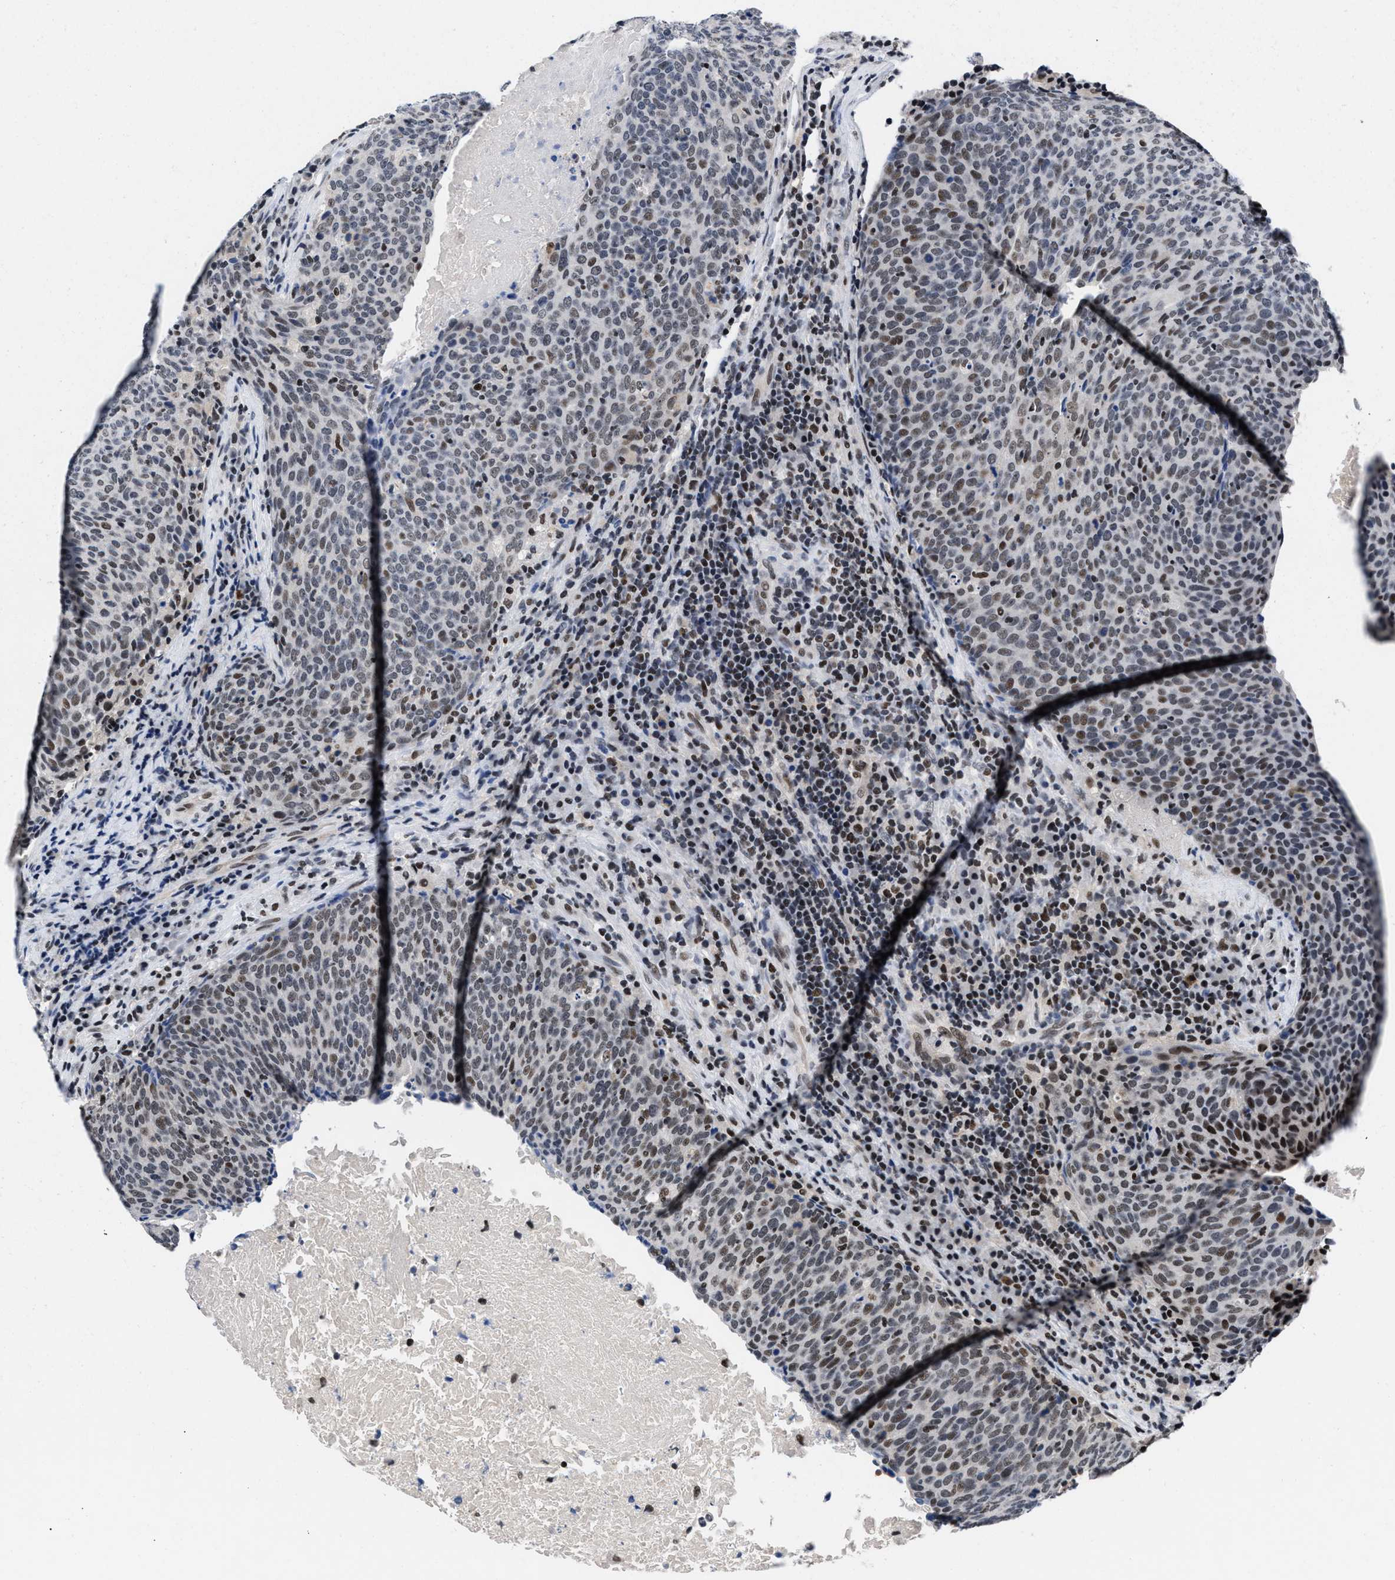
{"staining": {"intensity": "weak", "quantity": "<25%", "location": "nuclear"}, "tissue": "head and neck cancer", "cell_type": "Tumor cells", "image_type": "cancer", "snomed": [{"axis": "morphology", "description": "Squamous cell carcinoma, NOS"}, {"axis": "morphology", "description": "Squamous cell carcinoma, metastatic, NOS"}, {"axis": "topography", "description": "Lymph node"}, {"axis": "topography", "description": "Head-Neck"}], "caption": "Immunohistochemistry image of neoplastic tissue: human head and neck cancer (squamous cell carcinoma) stained with DAB displays no significant protein positivity in tumor cells. The staining was performed using DAB (3,3'-diaminobenzidine) to visualize the protein expression in brown, while the nuclei were stained in blue with hematoxylin (Magnification: 20x).", "gene": "WDR81", "patient": {"sex": "male", "age": 62}}